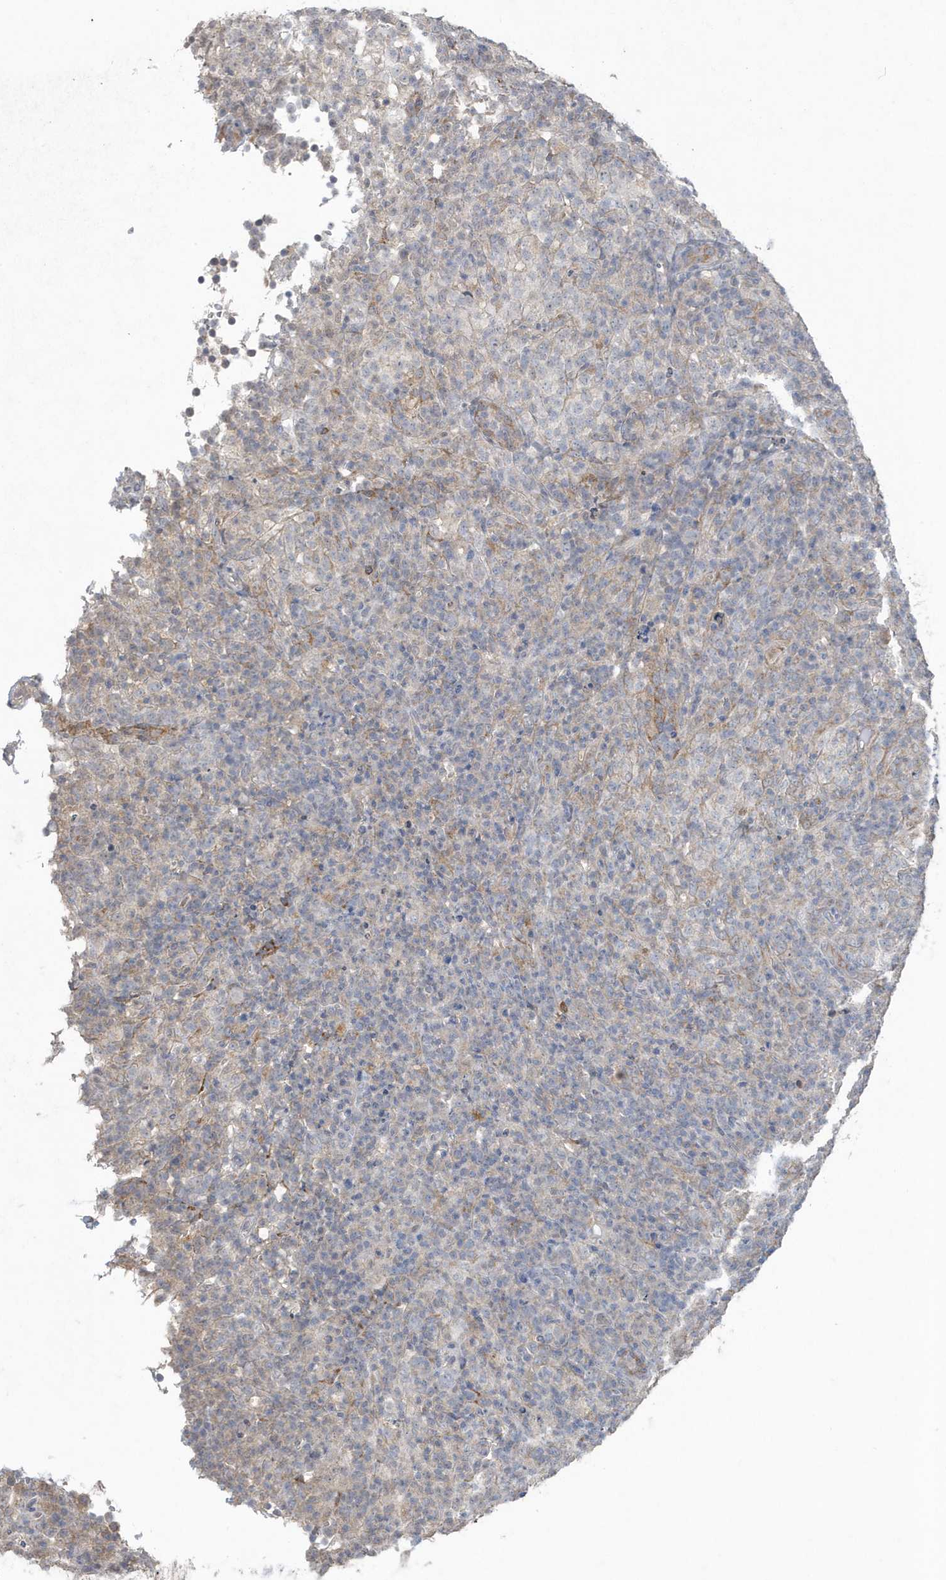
{"staining": {"intensity": "negative", "quantity": "none", "location": "none"}, "tissue": "lymphoma", "cell_type": "Tumor cells", "image_type": "cancer", "snomed": [{"axis": "morphology", "description": "Malignant lymphoma, non-Hodgkin's type, High grade"}, {"axis": "topography", "description": "Lymph node"}], "caption": "This is a micrograph of IHC staining of lymphoma, which shows no staining in tumor cells. The staining was performed using DAB (3,3'-diaminobenzidine) to visualize the protein expression in brown, while the nuclei were stained in blue with hematoxylin (Magnification: 20x).", "gene": "C1RL", "patient": {"sex": "female", "age": 76}}